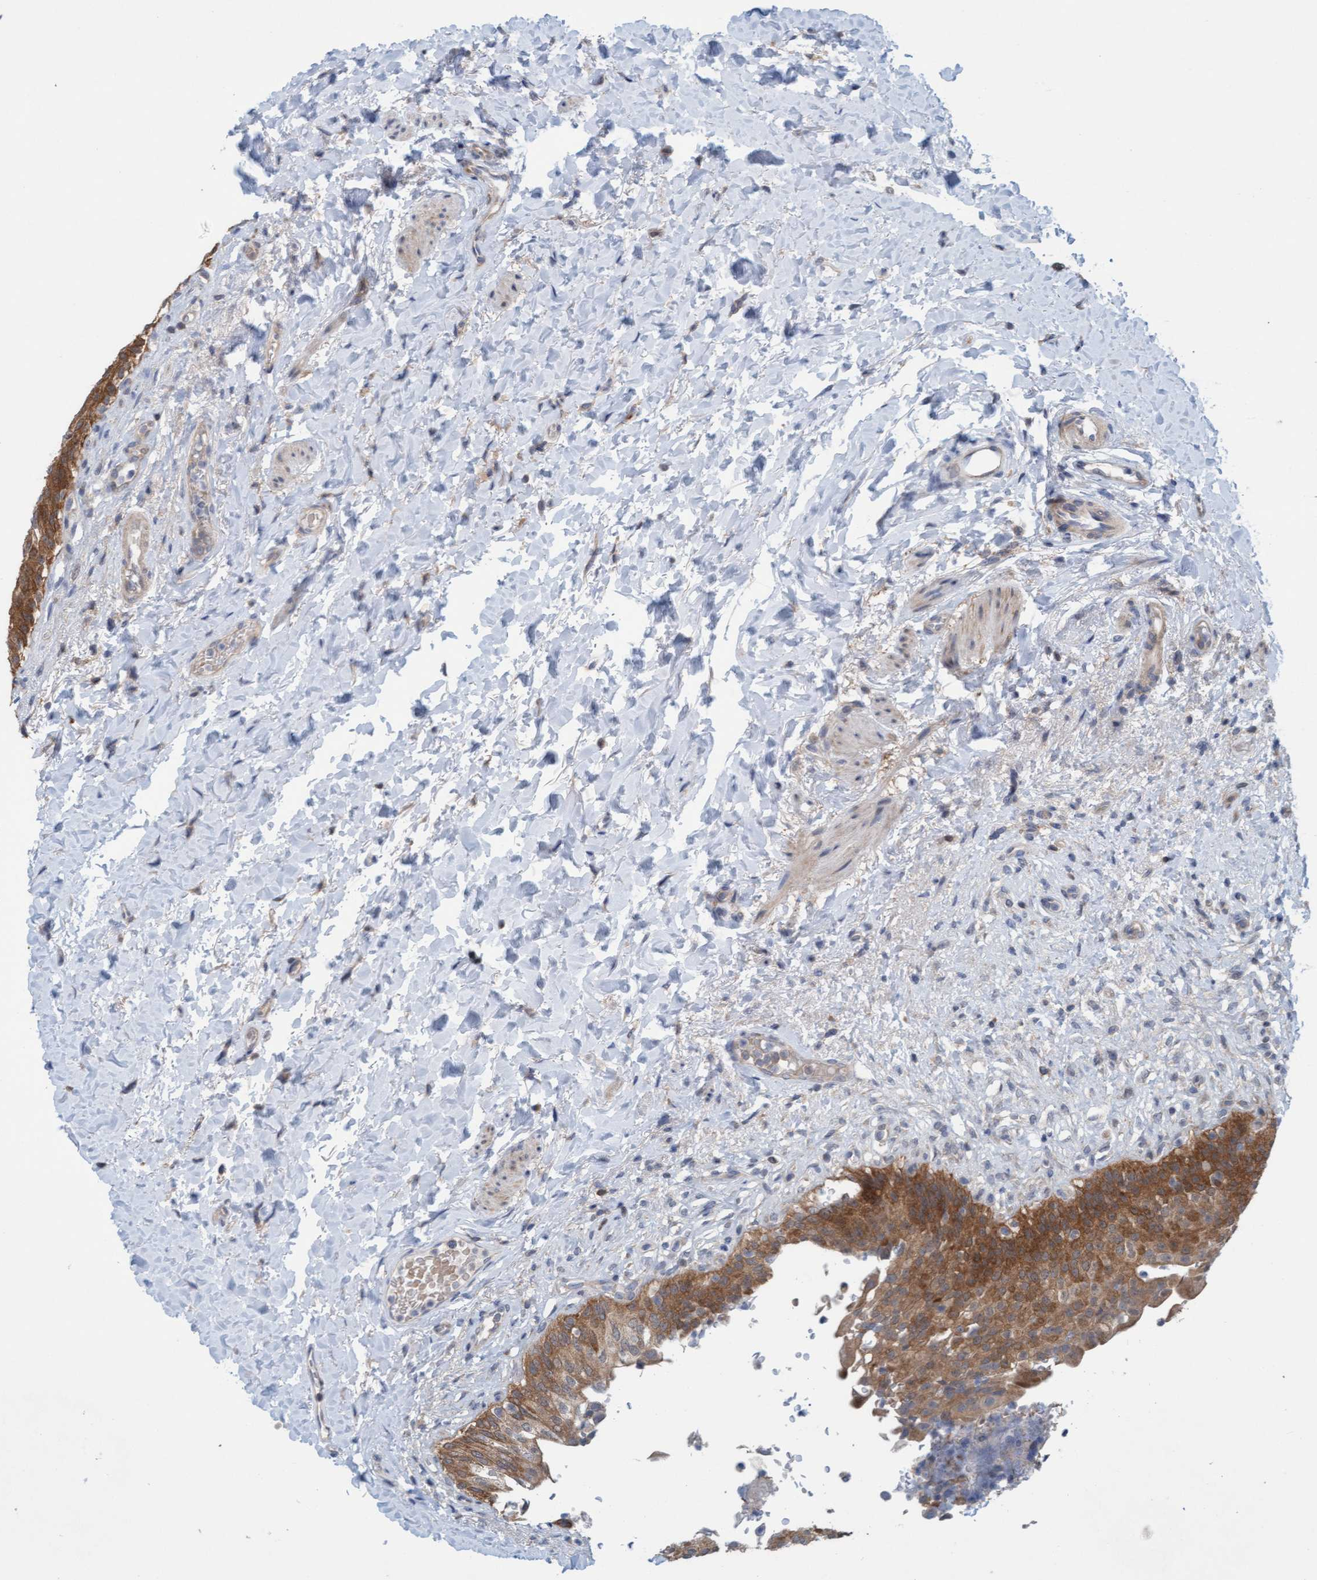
{"staining": {"intensity": "strong", "quantity": ">75%", "location": "cytoplasmic/membranous"}, "tissue": "urinary bladder", "cell_type": "Urothelial cells", "image_type": "normal", "snomed": [{"axis": "morphology", "description": "Normal tissue, NOS"}, {"axis": "topography", "description": "Urinary bladder"}], "caption": "Urinary bladder stained for a protein (brown) demonstrates strong cytoplasmic/membranous positive positivity in about >75% of urothelial cells.", "gene": "KLHL25", "patient": {"sex": "female", "age": 60}}